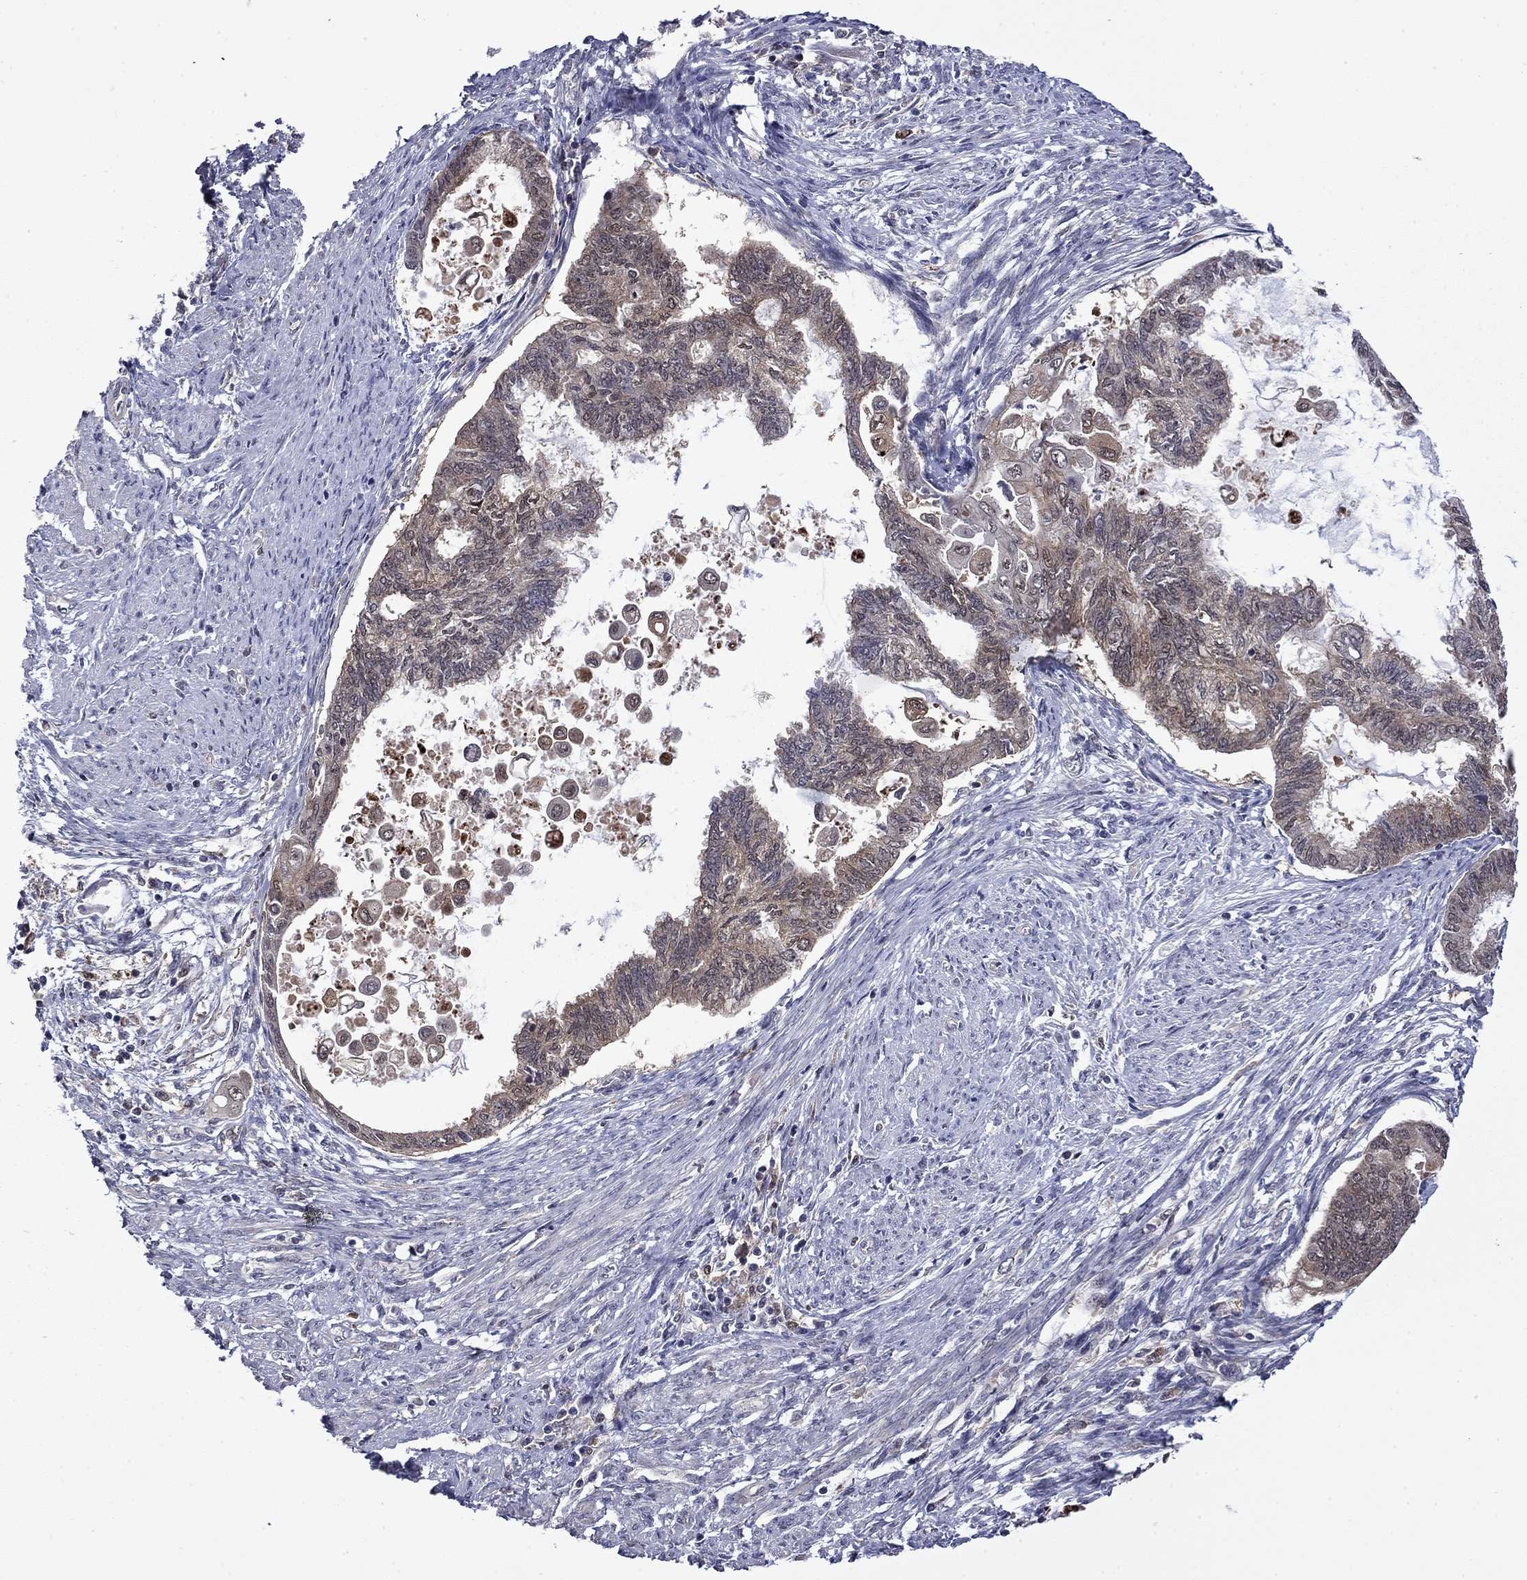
{"staining": {"intensity": "weak", "quantity": "25%-75%", "location": "cytoplasmic/membranous"}, "tissue": "endometrial cancer", "cell_type": "Tumor cells", "image_type": "cancer", "snomed": [{"axis": "morphology", "description": "Adenocarcinoma, NOS"}, {"axis": "topography", "description": "Endometrium"}], "caption": "Tumor cells exhibit weak cytoplasmic/membranous positivity in about 25%-75% of cells in endometrial adenocarcinoma.", "gene": "TPMT", "patient": {"sex": "female", "age": 86}}